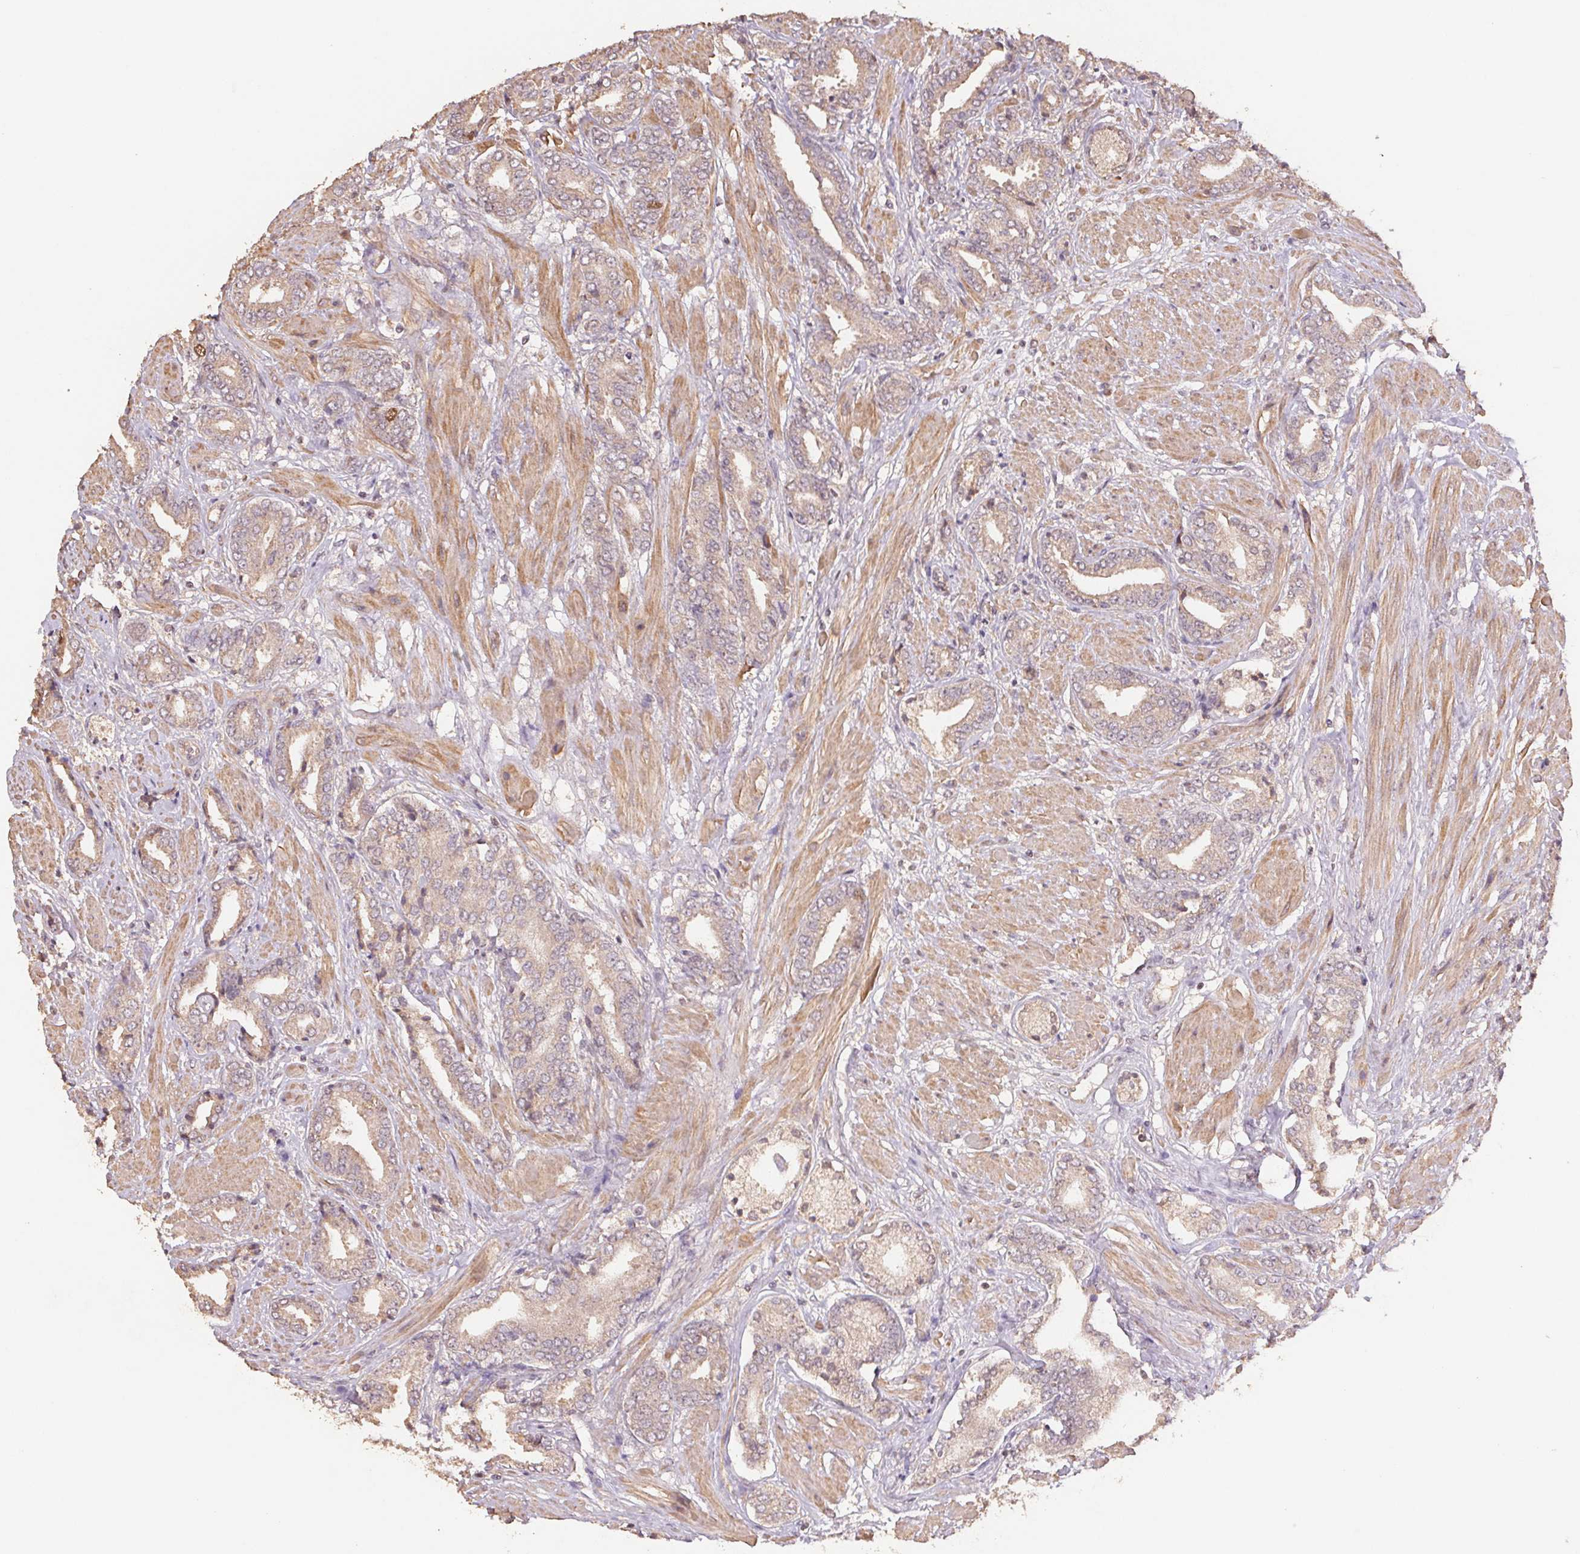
{"staining": {"intensity": "weak", "quantity": "<25%", "location": "cytoplasmic/membranous"}, "tissue": "prostate cancer", "cell_type": "Tumor cells", "image_type": "cancer", "snomed": [{"axis": "morphology", "description": "Adenocarcinoma, High grade"}, {"axis": "topography", "description": "Prostate"}], "caption": "The IHC micrograph has no significant expression in tumor cells of prostate adenocarcinoma (high-grade) tissue.", "gene": "CENPF", "patient": {"sex": "male", "age": 56}}